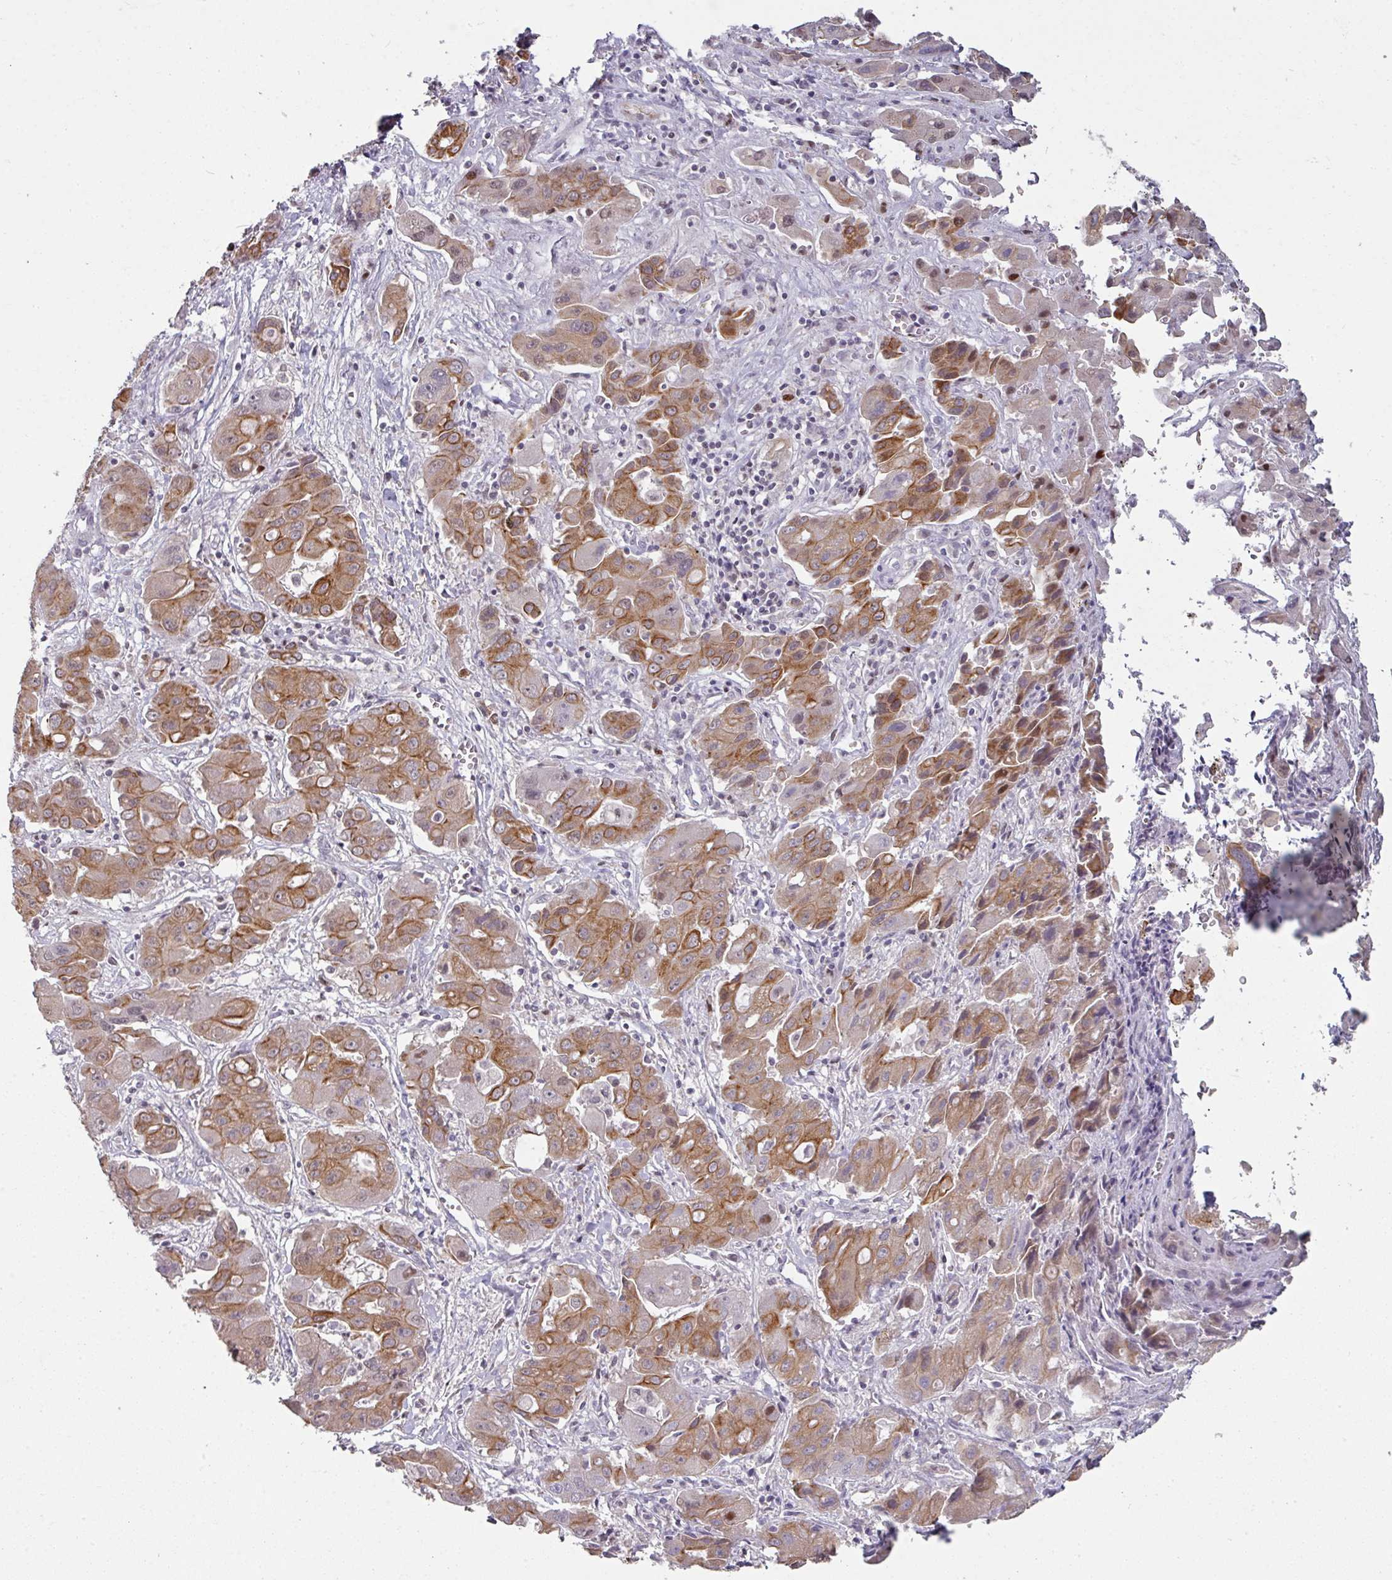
{"staining": {"intensity": "moderate", "quantity": "25%-75%", "location": "cytoplasmic/membranous"}, "tissue": "liver cancer", "cell_type": "Tumor cells", "image_type": "cancer", "snomed": [{"axis": "morphology", "description": "Cholangiocarcinoma"}, {"axis": "topography", "description": "Liver"}], "caption": "Immunohistochemical staining of liver cancer (cholangiocarcinoma) displays medium levels of moderate cytoplasmic/membranous protein expression in about 25%-75% of tumor cells.", "gene": "GTF2H3", "patient": {"sex": "male", "age": 67}}